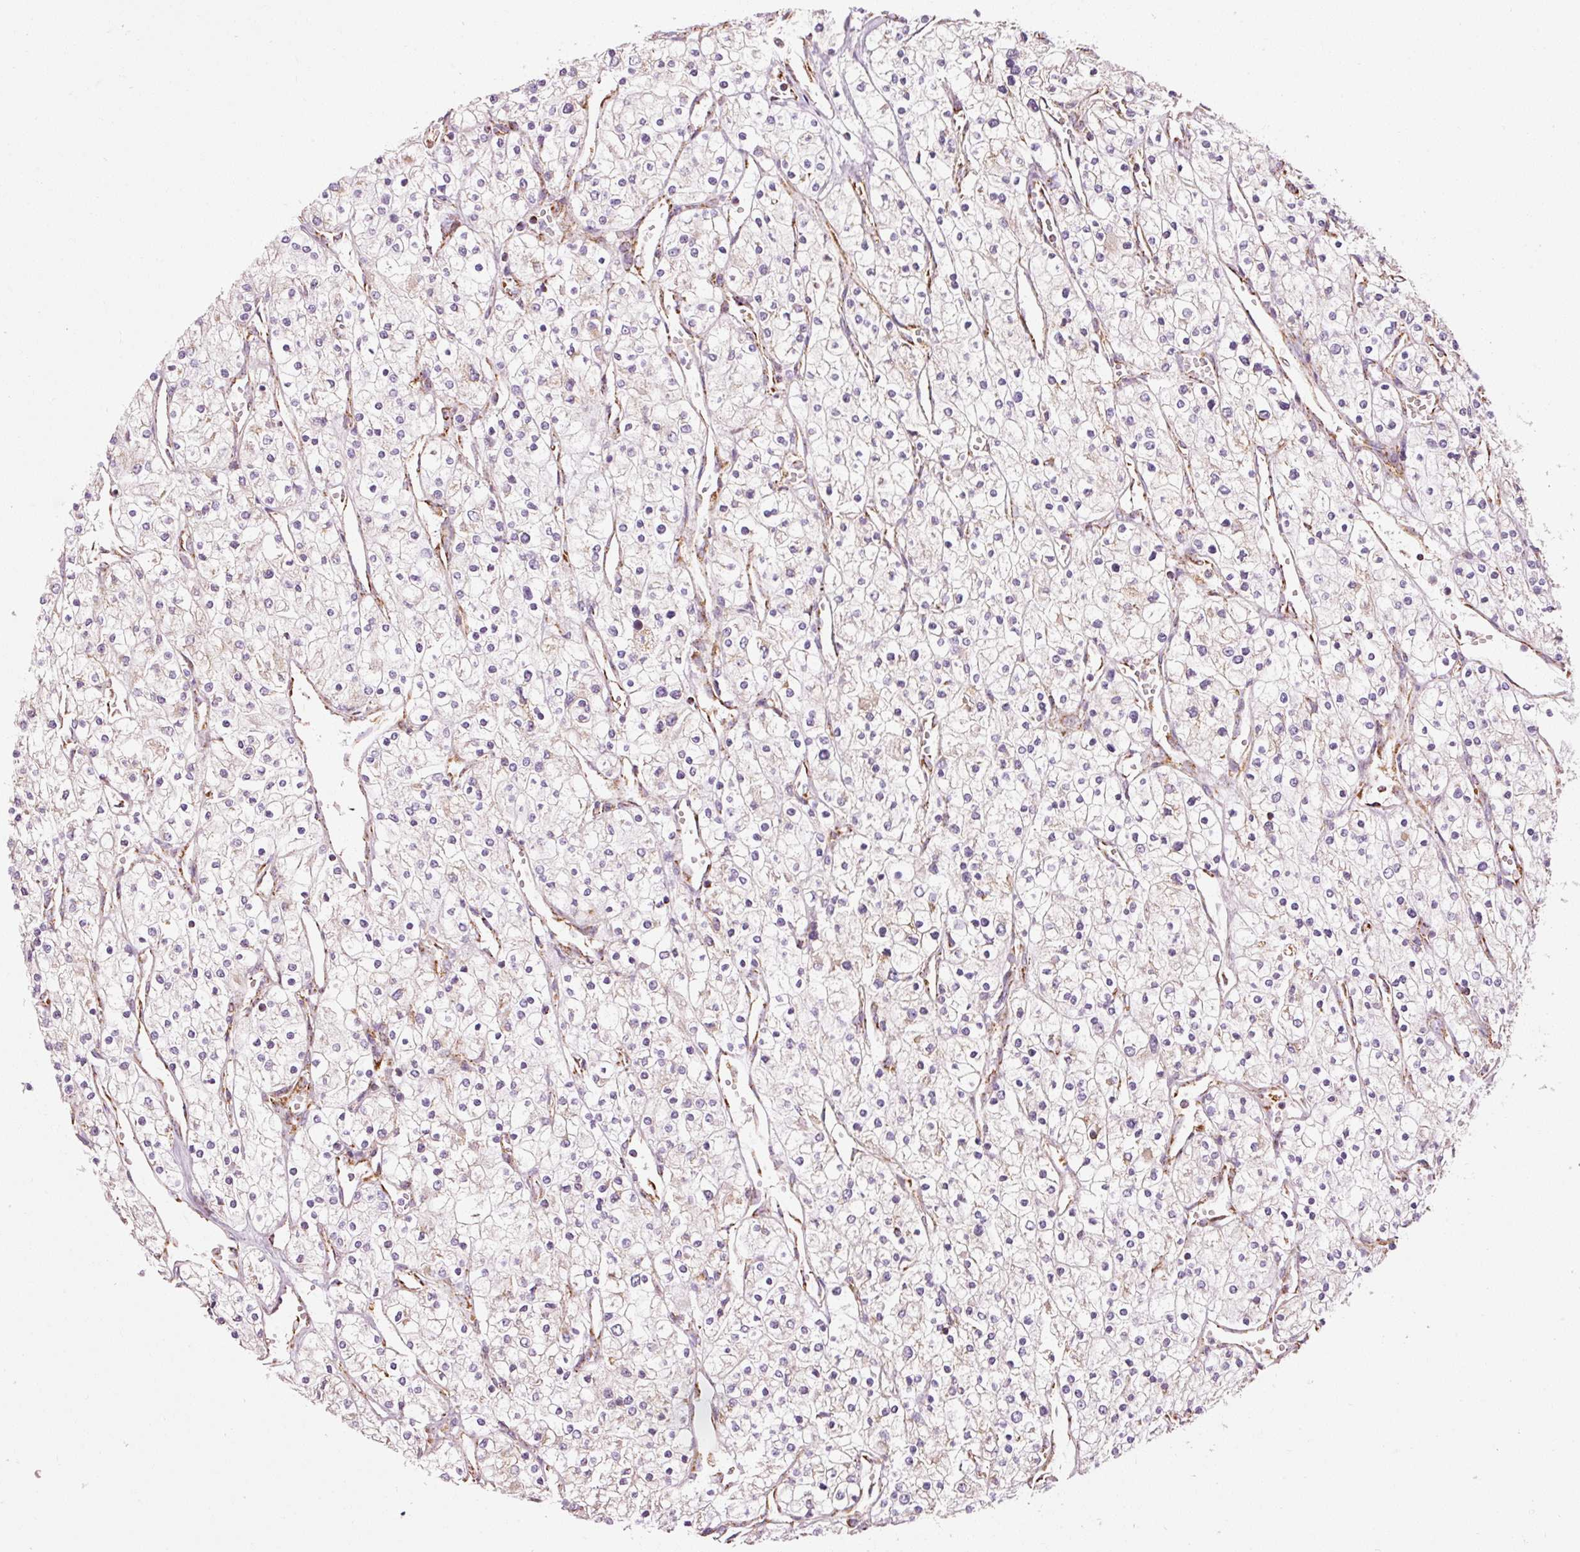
{"staining": {"intensity": "negative", "quantity": "none", "location": "none"}, "tissue": "renal cancer", "cell_type": "Tumor cells", "image_type": "cancer", "snomed": [{"axis": "morphology", "description": "Adenocarcinoma, NOS"}, {"axis": "topography", "description": "Kidney"}], "caption": "IHC of renal cancer displays no positivity in tumor cells. (Immunohistochemistry, brightfield microscopy, high magnification).", "gene": "NDUFB4", "patient": {"sex": "male", "age": 80}}